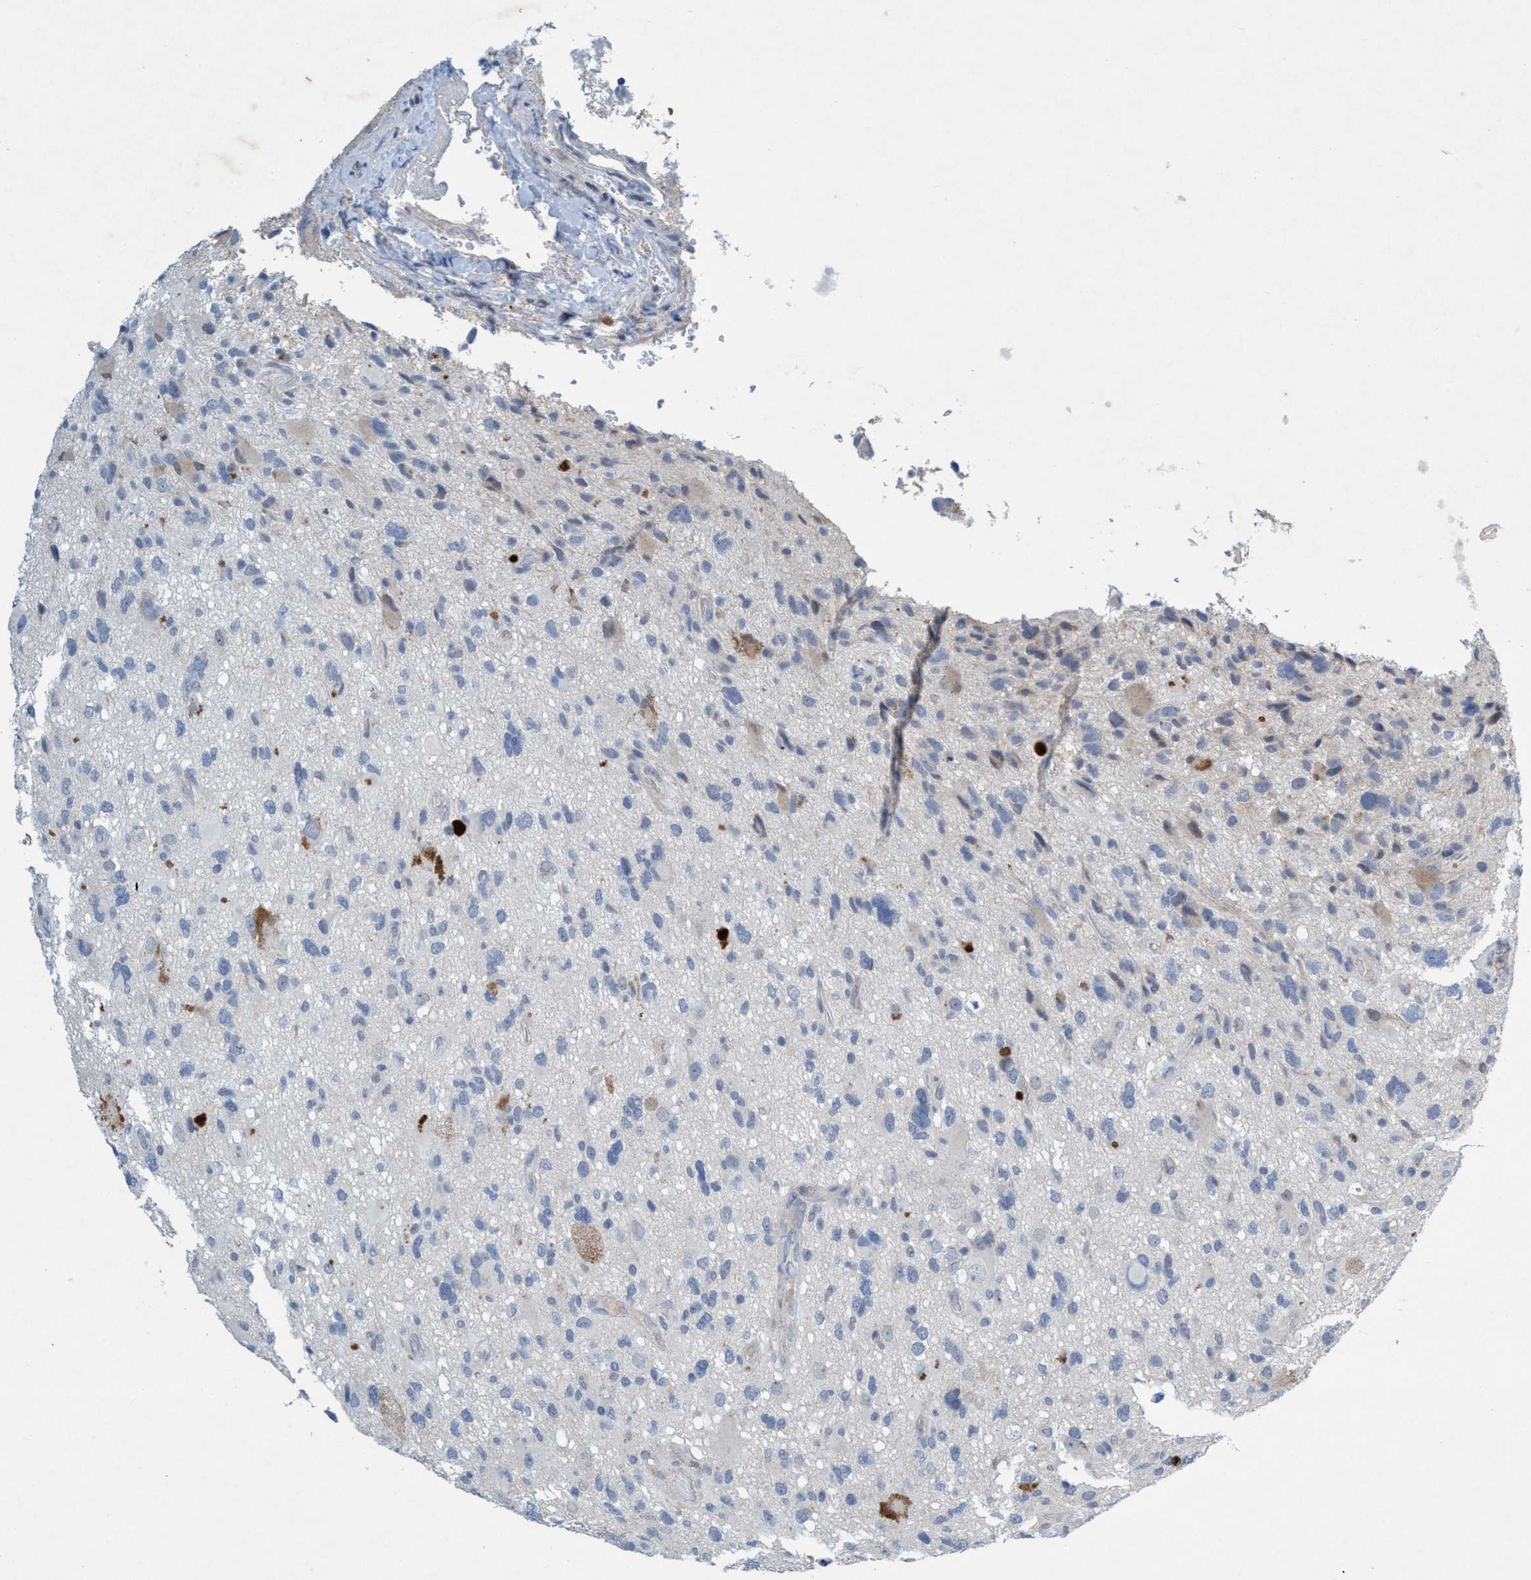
{"staining": {"intensity": "negative", "quantity": "none", "location": "none"}, "tissue": "glioma", "cell_type": "Tumor cells", "image_type": "cancer", "snomed": [{"axis": "morphology", "description": "Glioma, malignant, High grade"}, {"axis": "topography", "description": "Brain"}], "caption": "Immunohistochemistry (IHC) of human high-grade glioma (malignant) demonstrates no positivity in tumor cells.", "gene": "RNF208", "patient": {"sex": "male", "age": 33}}